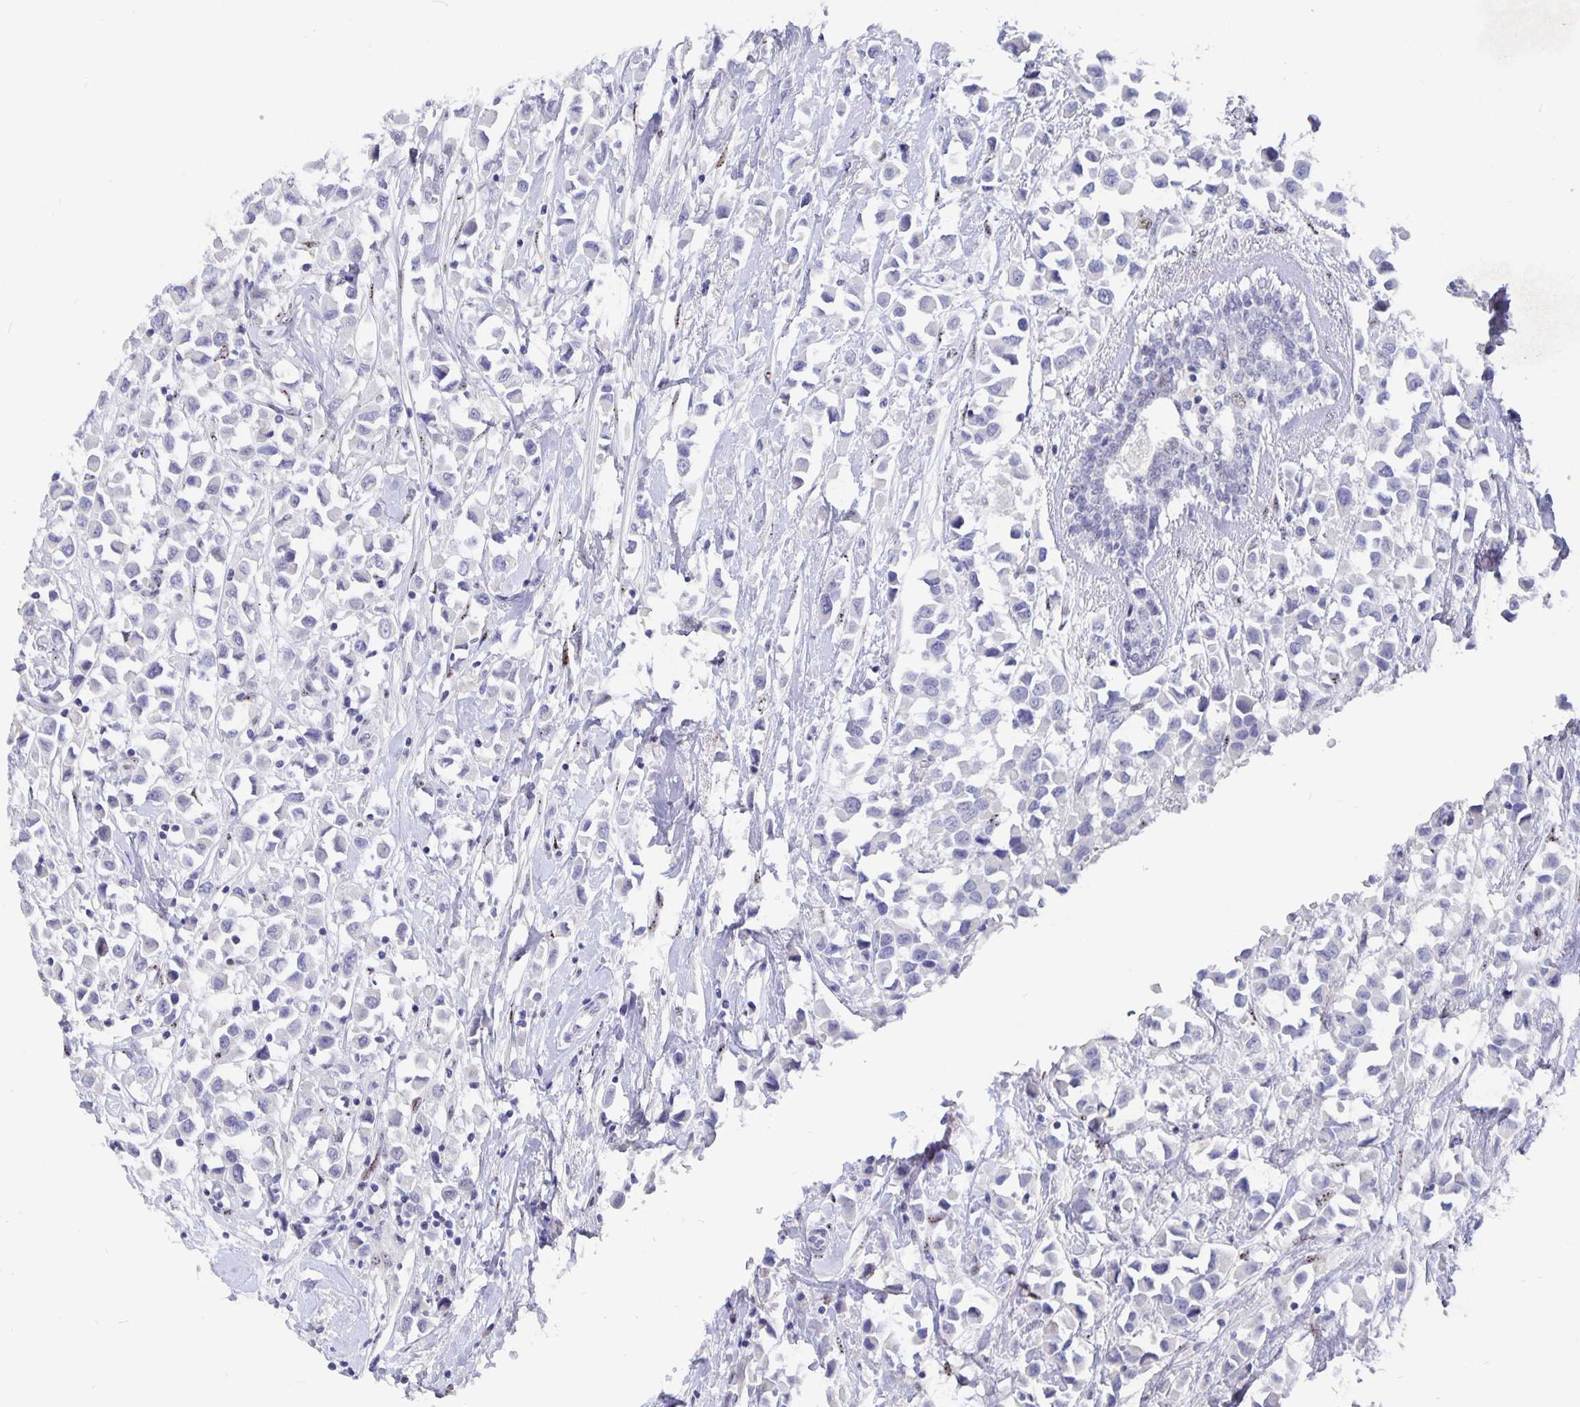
{"staining": {"intensity": "negative", "quantity": "none", "location": "none"}, "tissue": "breast cancer", "cell_type": "Tumor cells", "image_type": "cancer", "snomed": [{"axis": "morphology", "description": "Duct carcinoma"}, {"axis": "topography", "description": "Breast"}], "caption": "IHC image of neoplastic tissue: breast cancer stained with DAB shows no significant protein staining in tumor cells.", "gene": "SMOC1", "patient": {"sex": "female", "age": 61}}